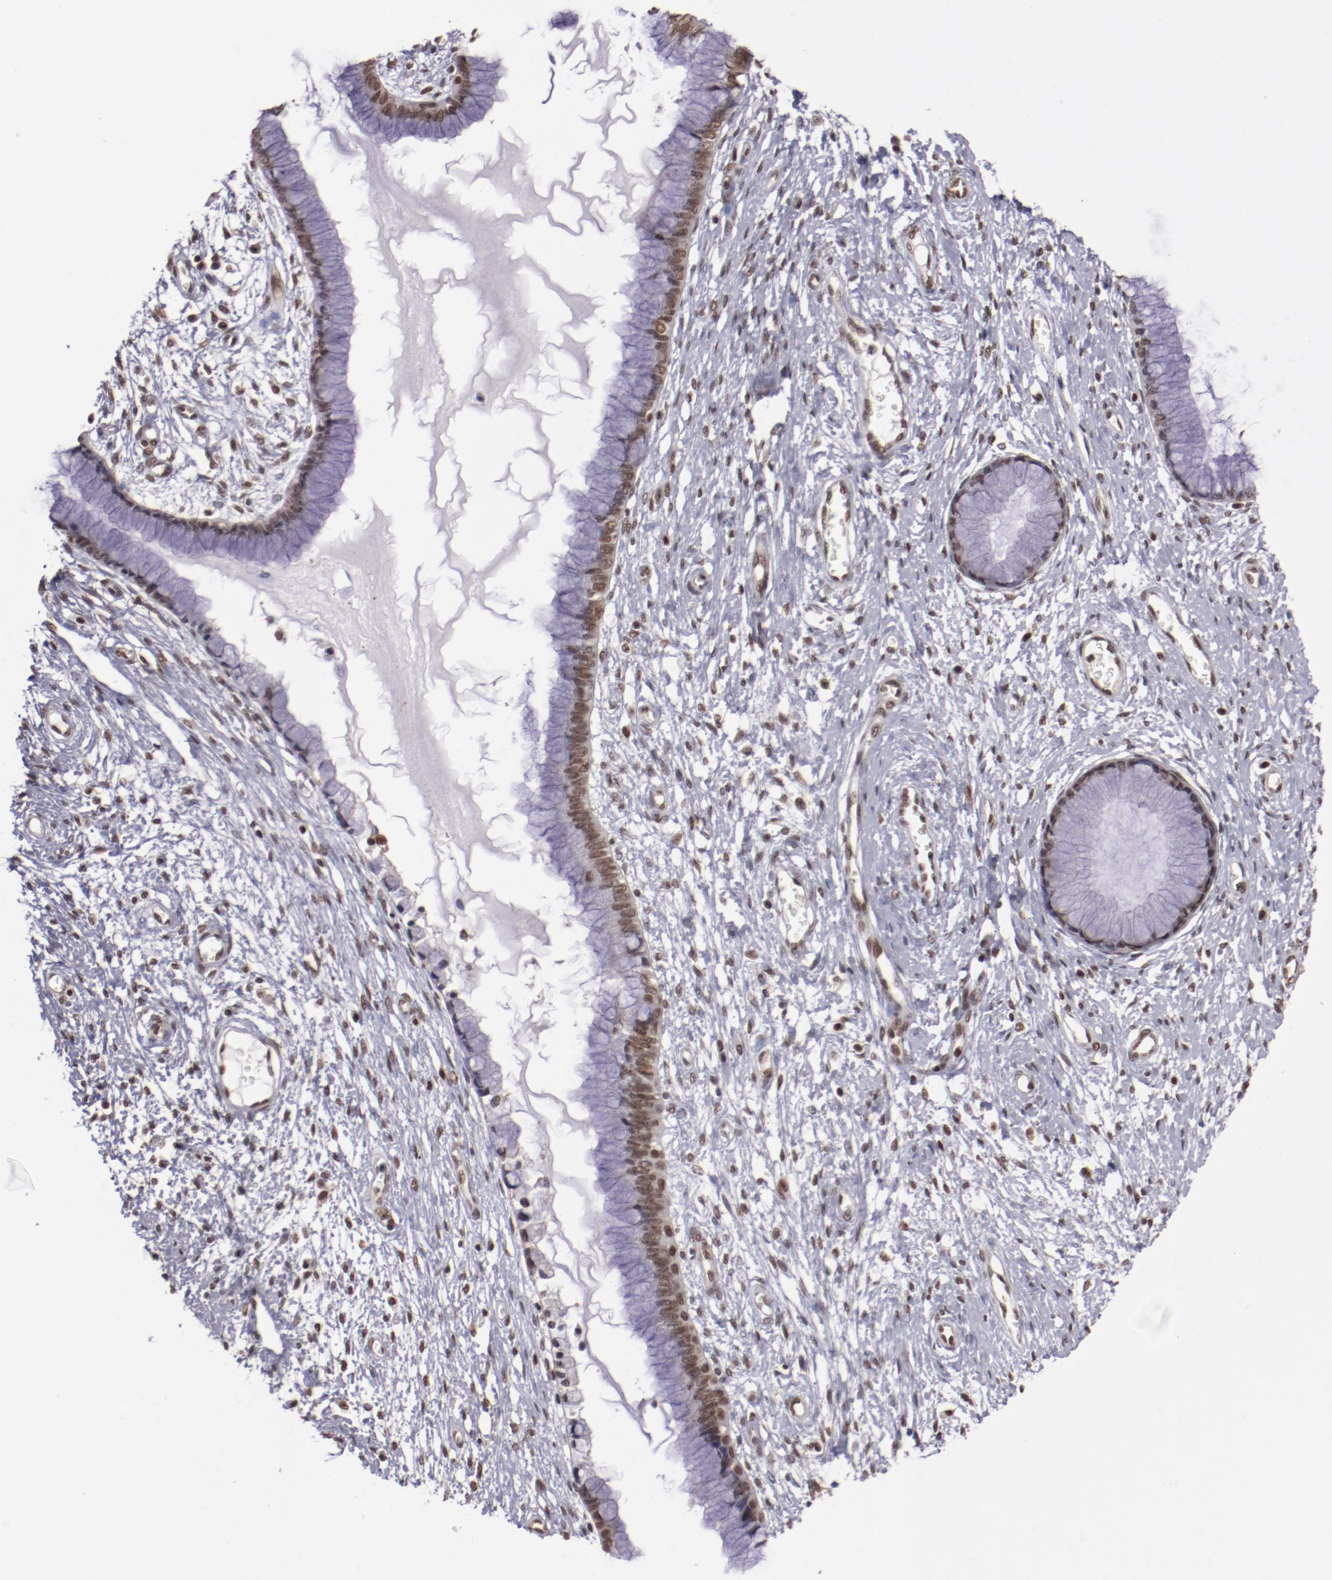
{"staining": {"intensity": "moderate", "quantity": ">75%", "location": "nuclear"}, "tissue": "cervix", "cell_type": "Glandular cells", "image_type": "normal", "snomed": [{"axis": "morphology", "description": "Normal tissue, NOS"}, {"axis": "topography", "description": "Cervix"}], "caption": "Brown immunohistochemical staining in normal human cervix exhibits moderate nuclear staining in about >75% of glandular cells.", "gene": "STAG2", "patient": {"sex": "female", "age": 55}}